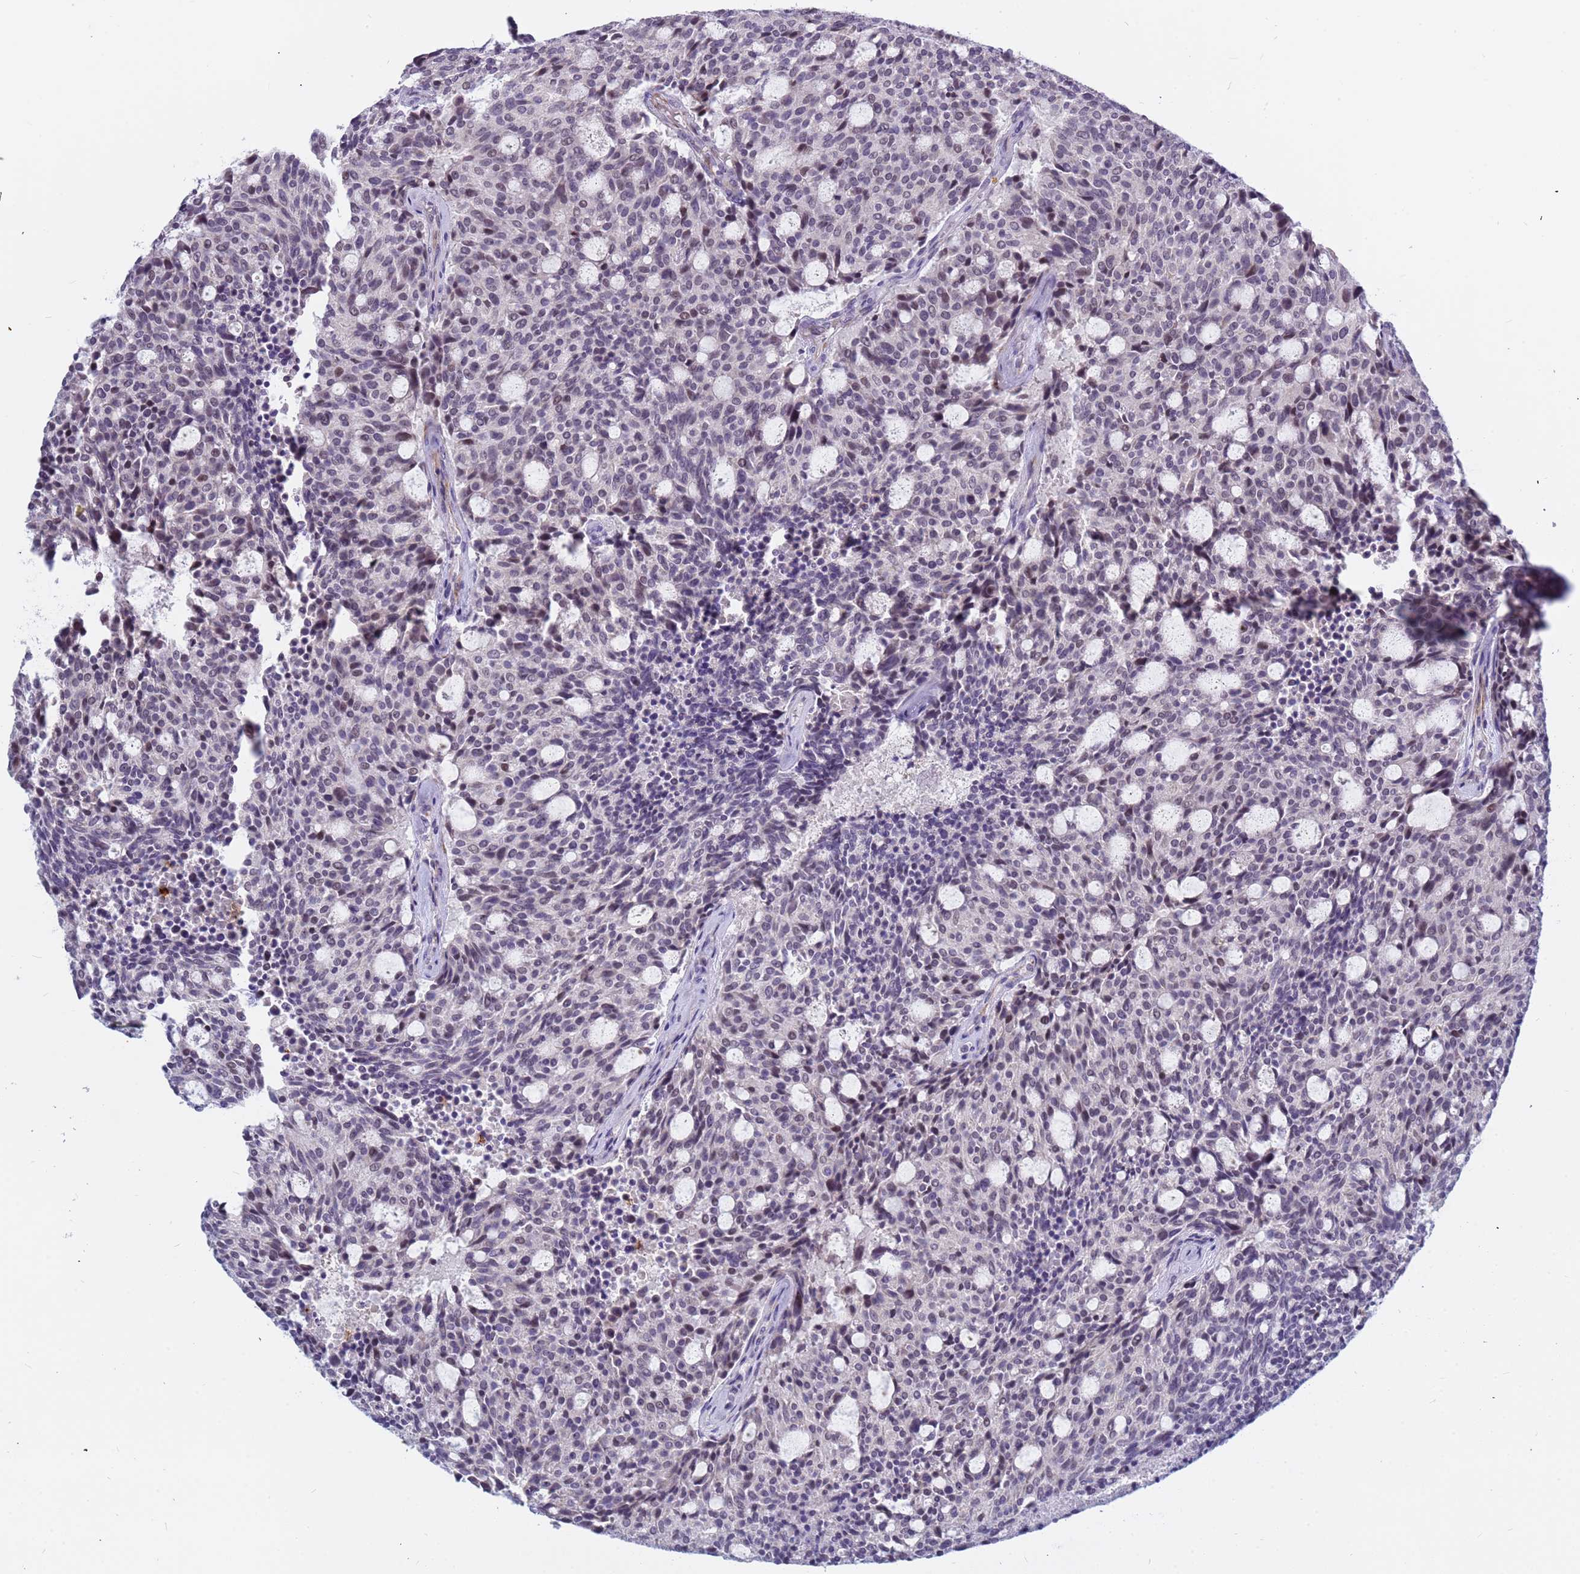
{"staining": {"intensity": "weak", "quantity": "<25%", "location": "nuclear"}, "tissue": "carcinoid", "cell_type": "Tumor cells", "image_type": "cancer", "snomed": [{"axis": "morphology", "description": "Carcinoid, malignant, NOS"}, {"axis": "topography", "description": "Pancreas"}], "caption": "Tumor cells show no significant protein staining in malignant carcinoid. (DAB (3,3'-diaminobenzidine) immunohistochemistry (IHC) visualized using brightfield microscopy, high magnification).", "gene": "CXorf65", "patient": {"sex": "female", "age": 54}}